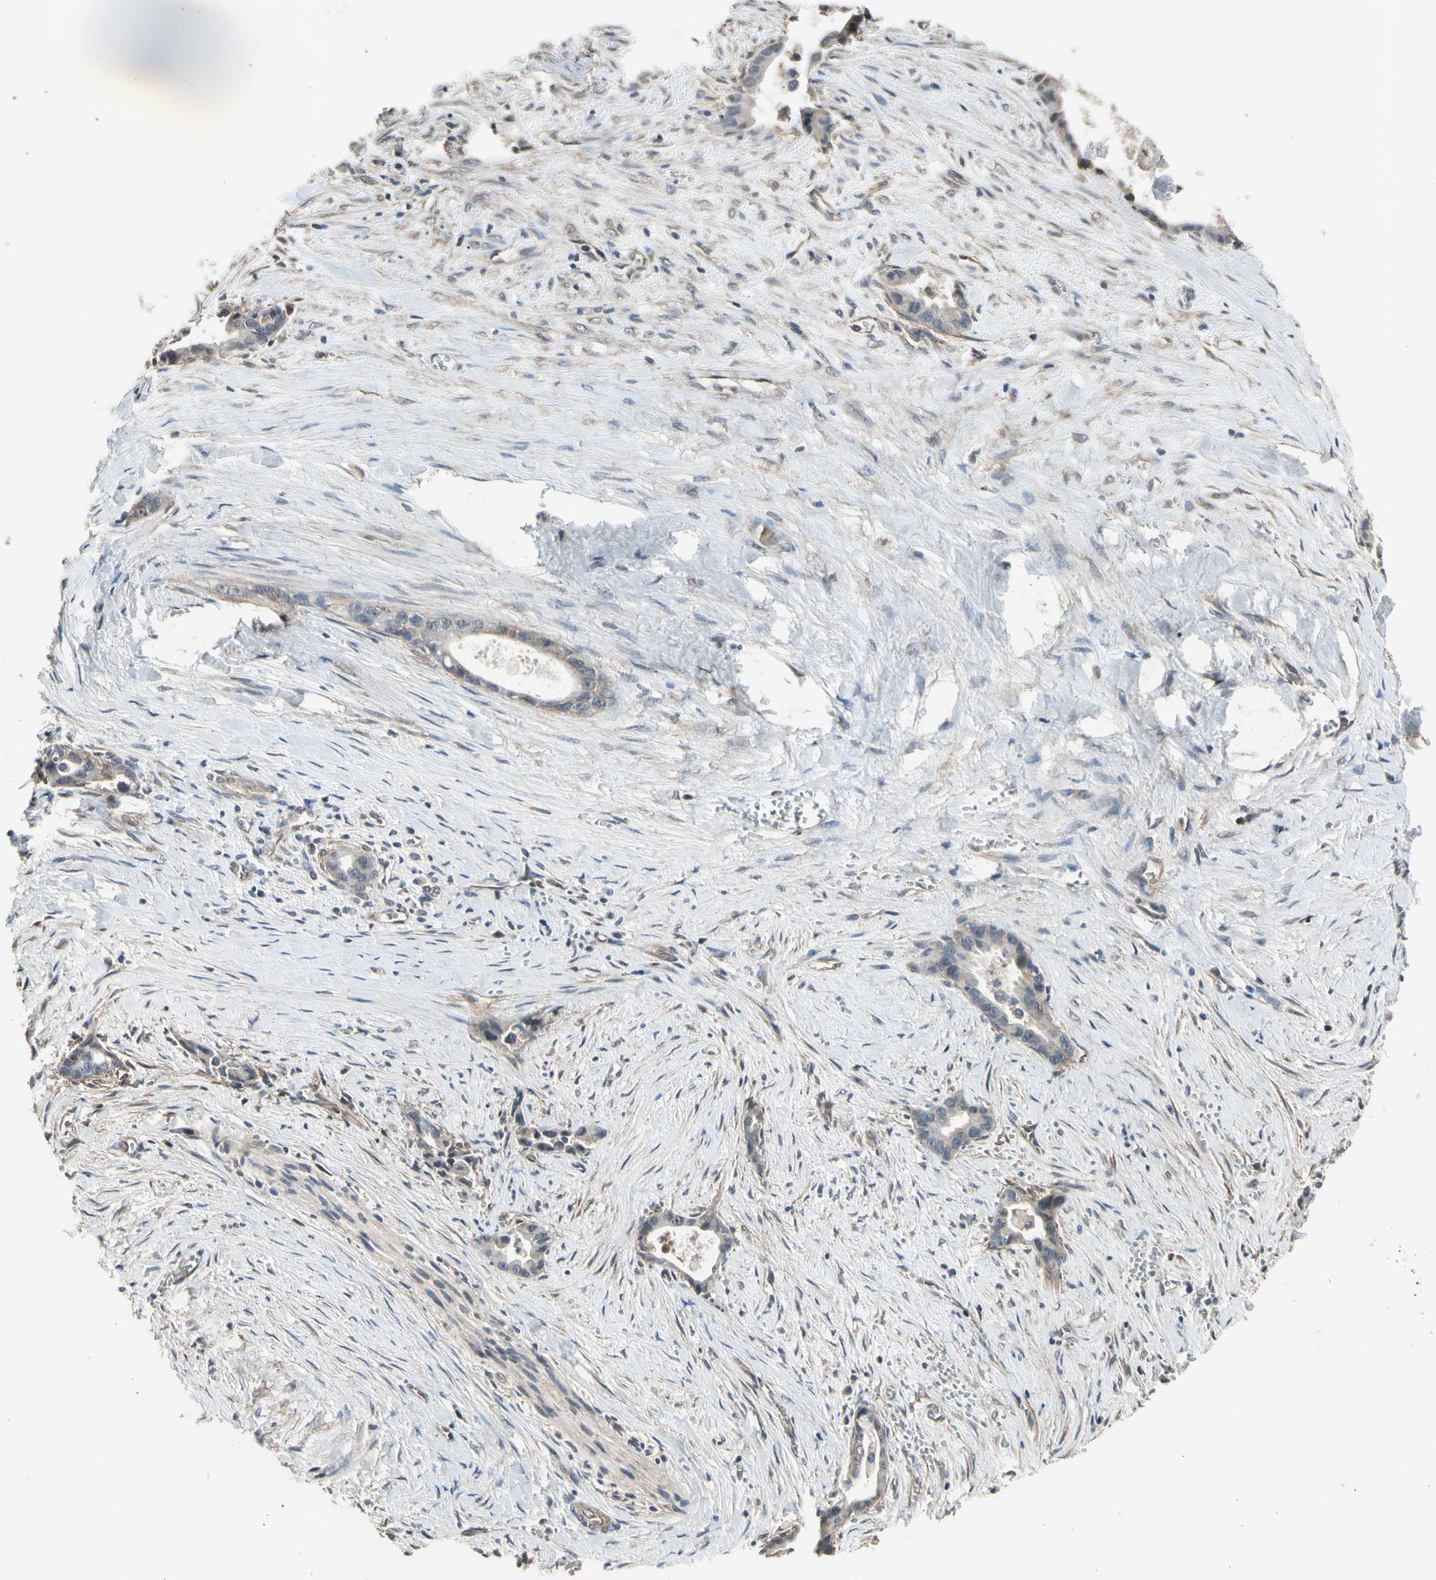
{"staining": {"intensity": "weak", "quantity": "<25%", "location": "cytoplasmic/membranous"}, "tissue": "liver cancer", "cell_type": "Tumor cells", "image_type": "cancer", "snomed": [{"axis": "morphology", "description": "Cholangiocarcinoma"}, {"axis": "topography", "description": "Liver"}], "caption": "Immunohistochemistry (IHC) of liver cancer shows no staining in tumor cells.", "gene": "EFNB2", "patient": {"sex": "female", "age": 55}}